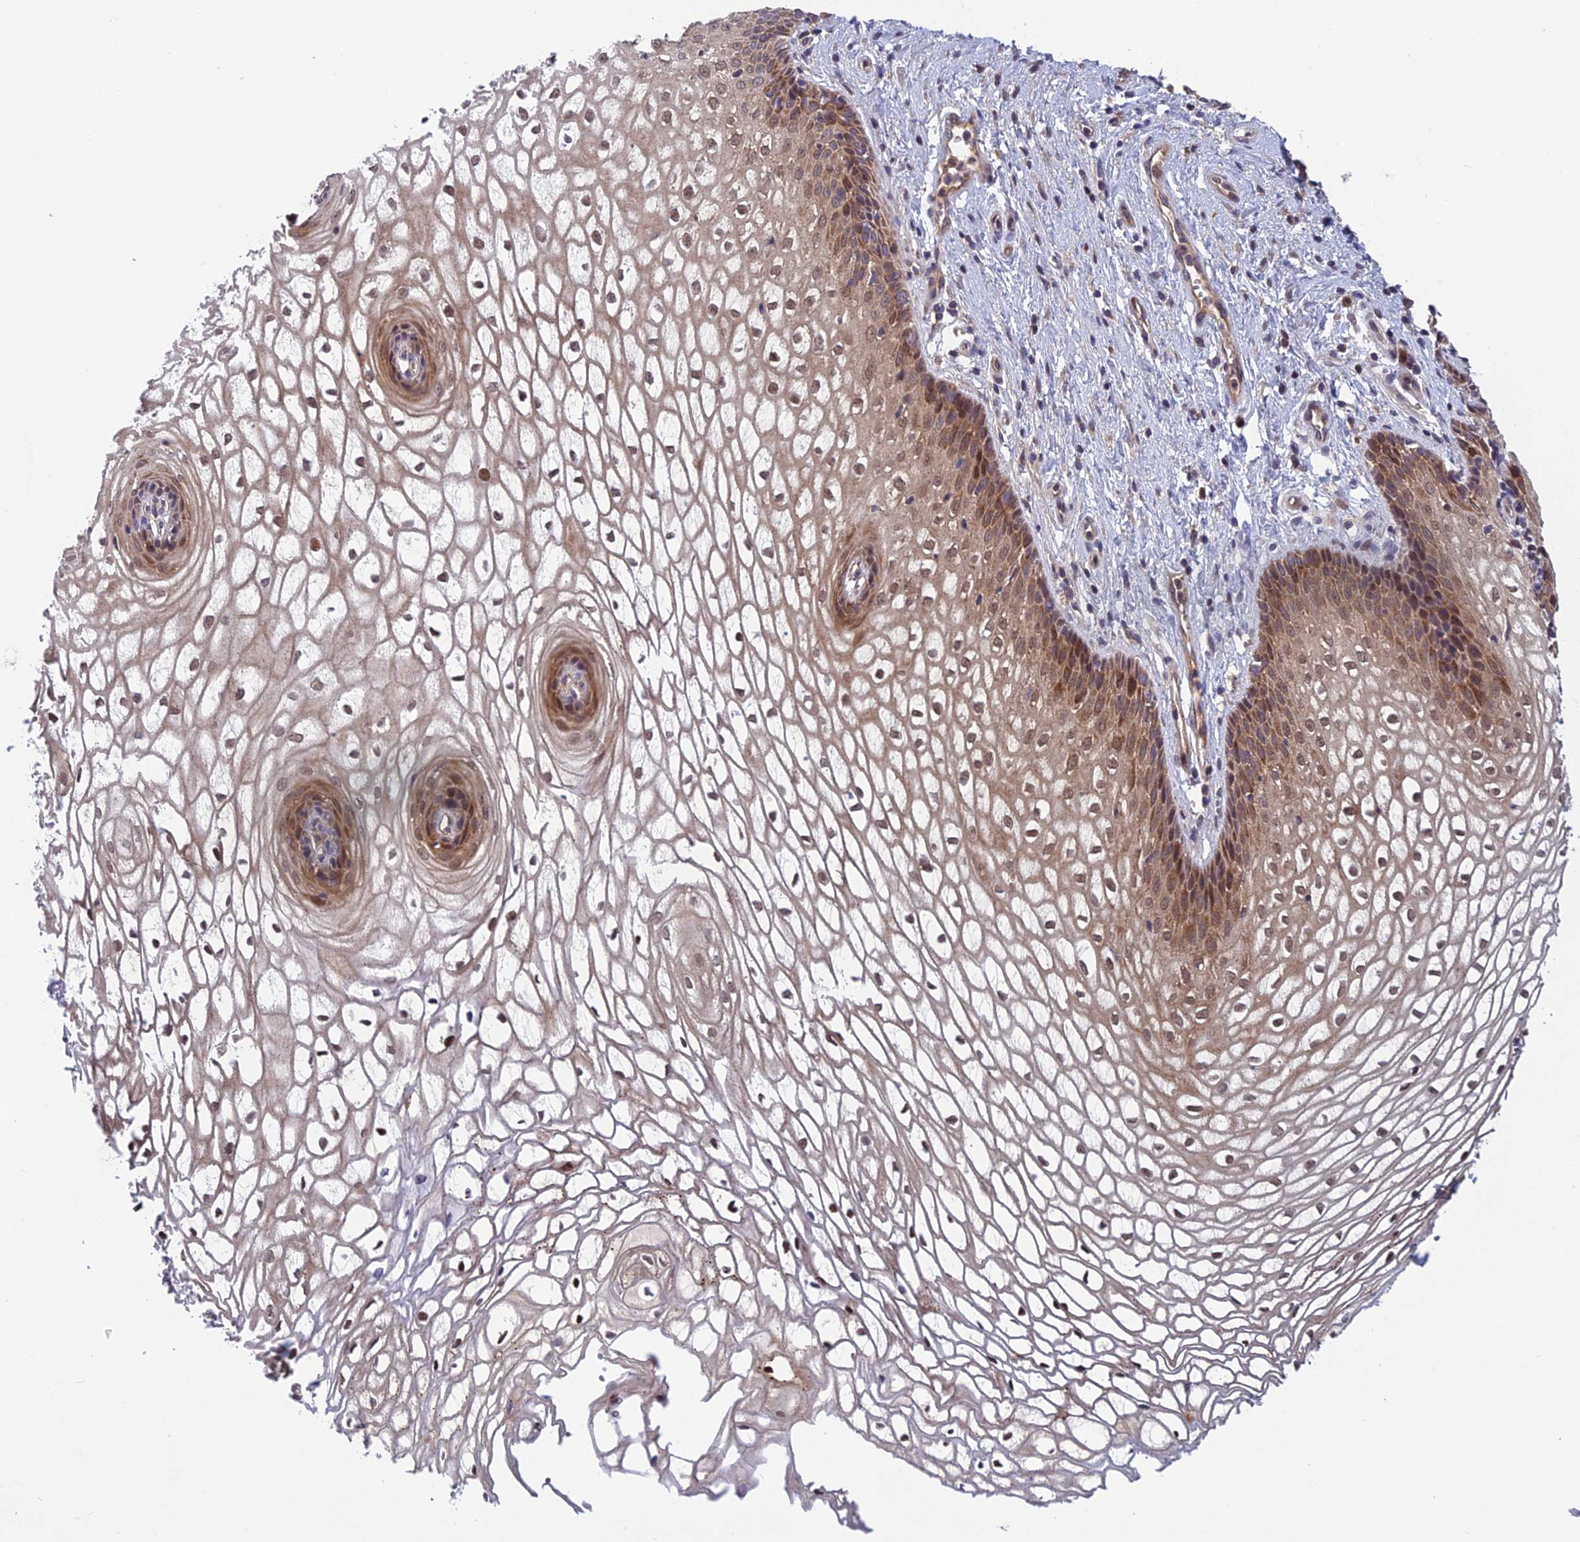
{"staining": {"intensity": "moderate", "quantity": "25%-75%", "location": "cytoplasmic/membranous,nuclear"}, "tissue": "vagina", "cell_type": "Squamous epithelial cells", "image_type": "normal", "snomed": [{"axis": "morphology", "description": "Normal tissue, NOS"}, {"axis": "topography", "description": "Vagina"}], "caption": "Squamous epithelial cells show moderate cytoplasmic/membranous,nuclear expression in approximately 25%-75% of cells in unremarkable vagina. The staining was performed using DAB (3,3'-diaminobenzidine), with brown indicating positive protein expression. Nuclei are stained blue with hematoxylin.", "gene": "CCDC15", "patient": {"sex": "female", "age": 34}}